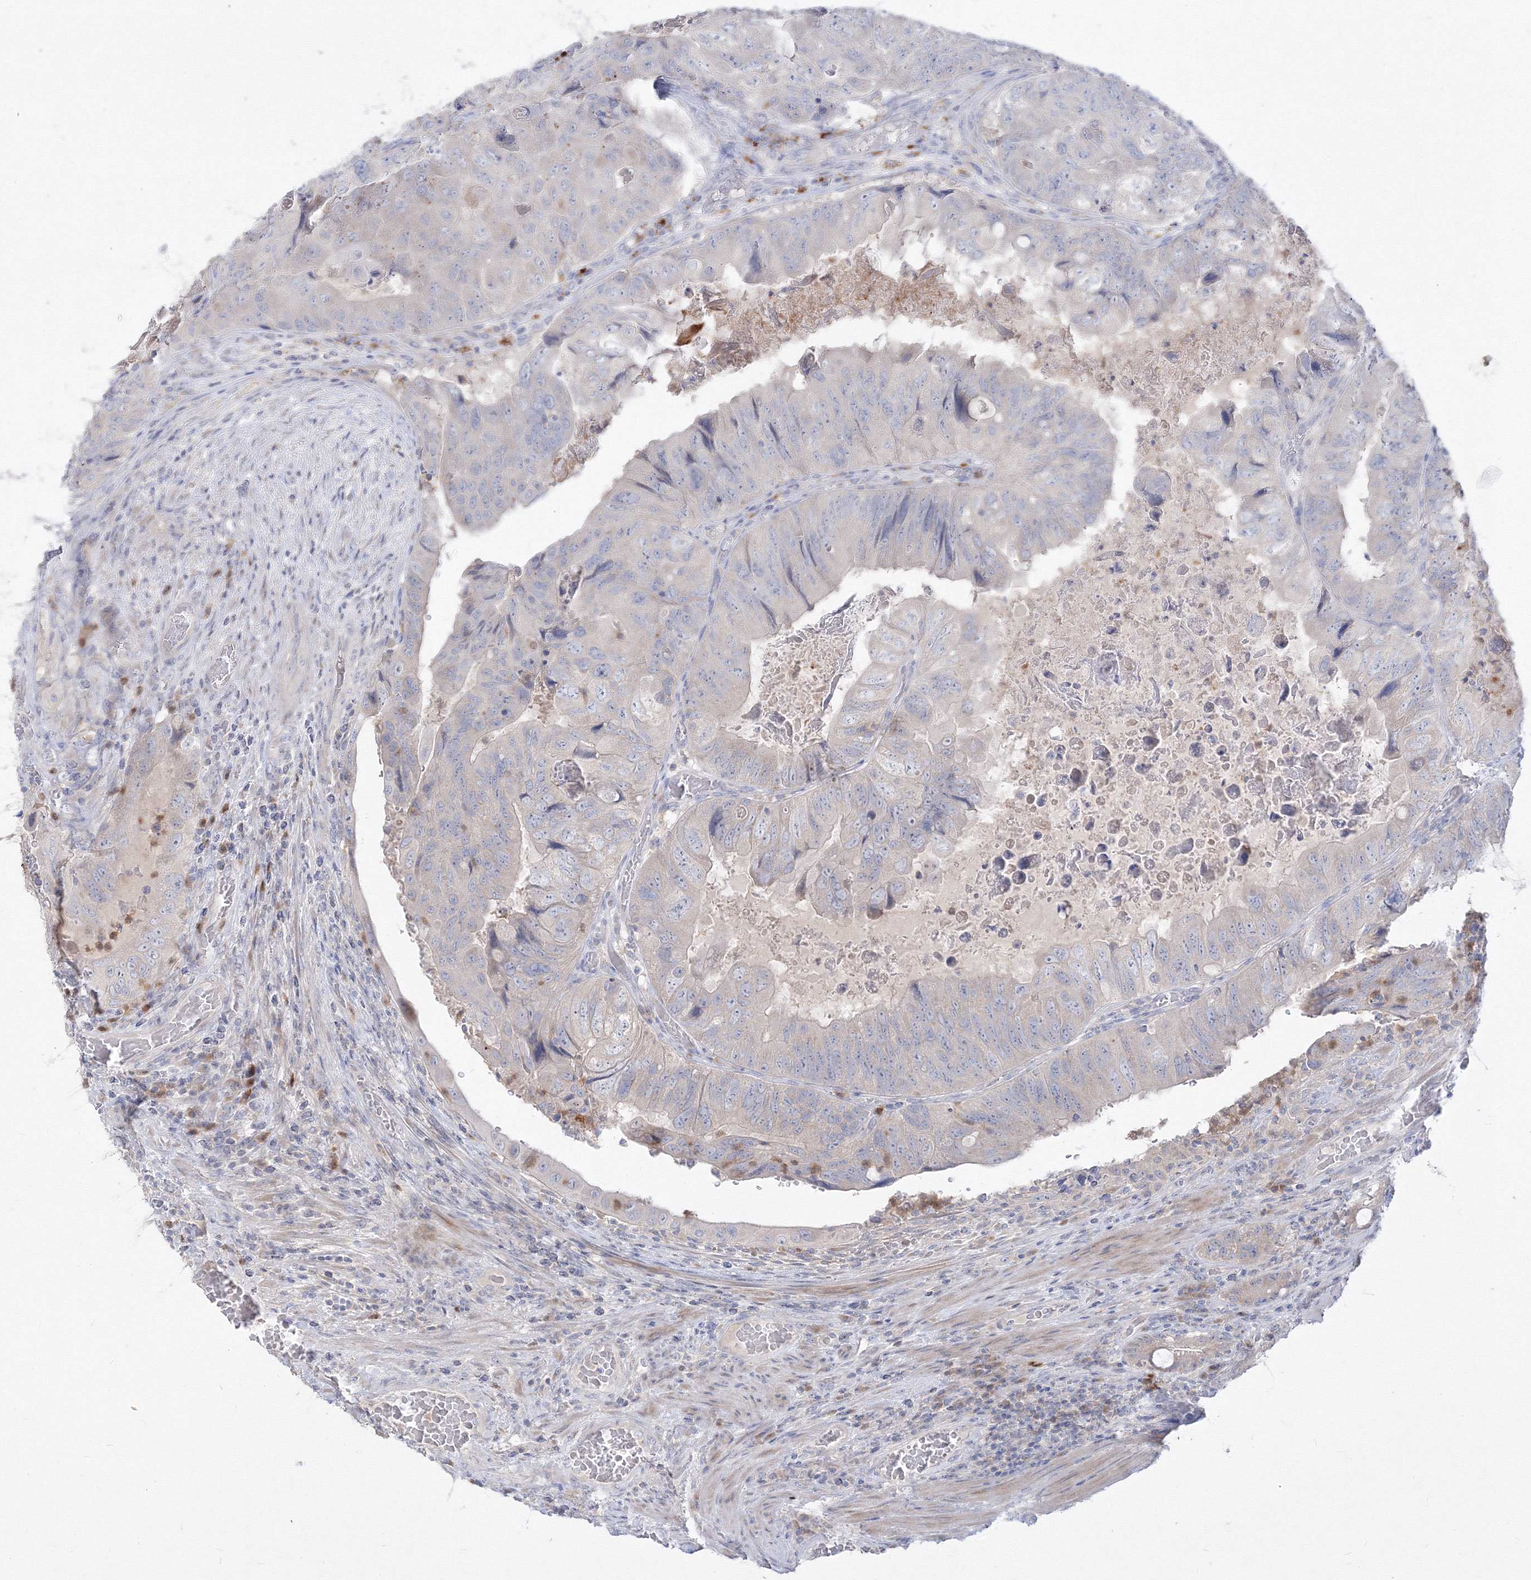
{"staining": {"intensity": "negative", "quantity": "none", "location": "none"}, "tissue": "colorectal cancer", "cell_type": "Tumor cells", "image_type": "cancer", "snomed": [{"axis": "morphology", "description": "Adenocarcinoma, NOS"}, {"axis": "topography", "description": "Rectum"}], "caption": "High magnification brightfield microscopy of colorectal cancer stained with DAB (3,3'-diaminobenzidine) (brown) and counterstained with hematoxylin (blue): tumor cells show no significant staining.", "gene": "FBXL8", "patient": {"sex": "male", "age": 63}}